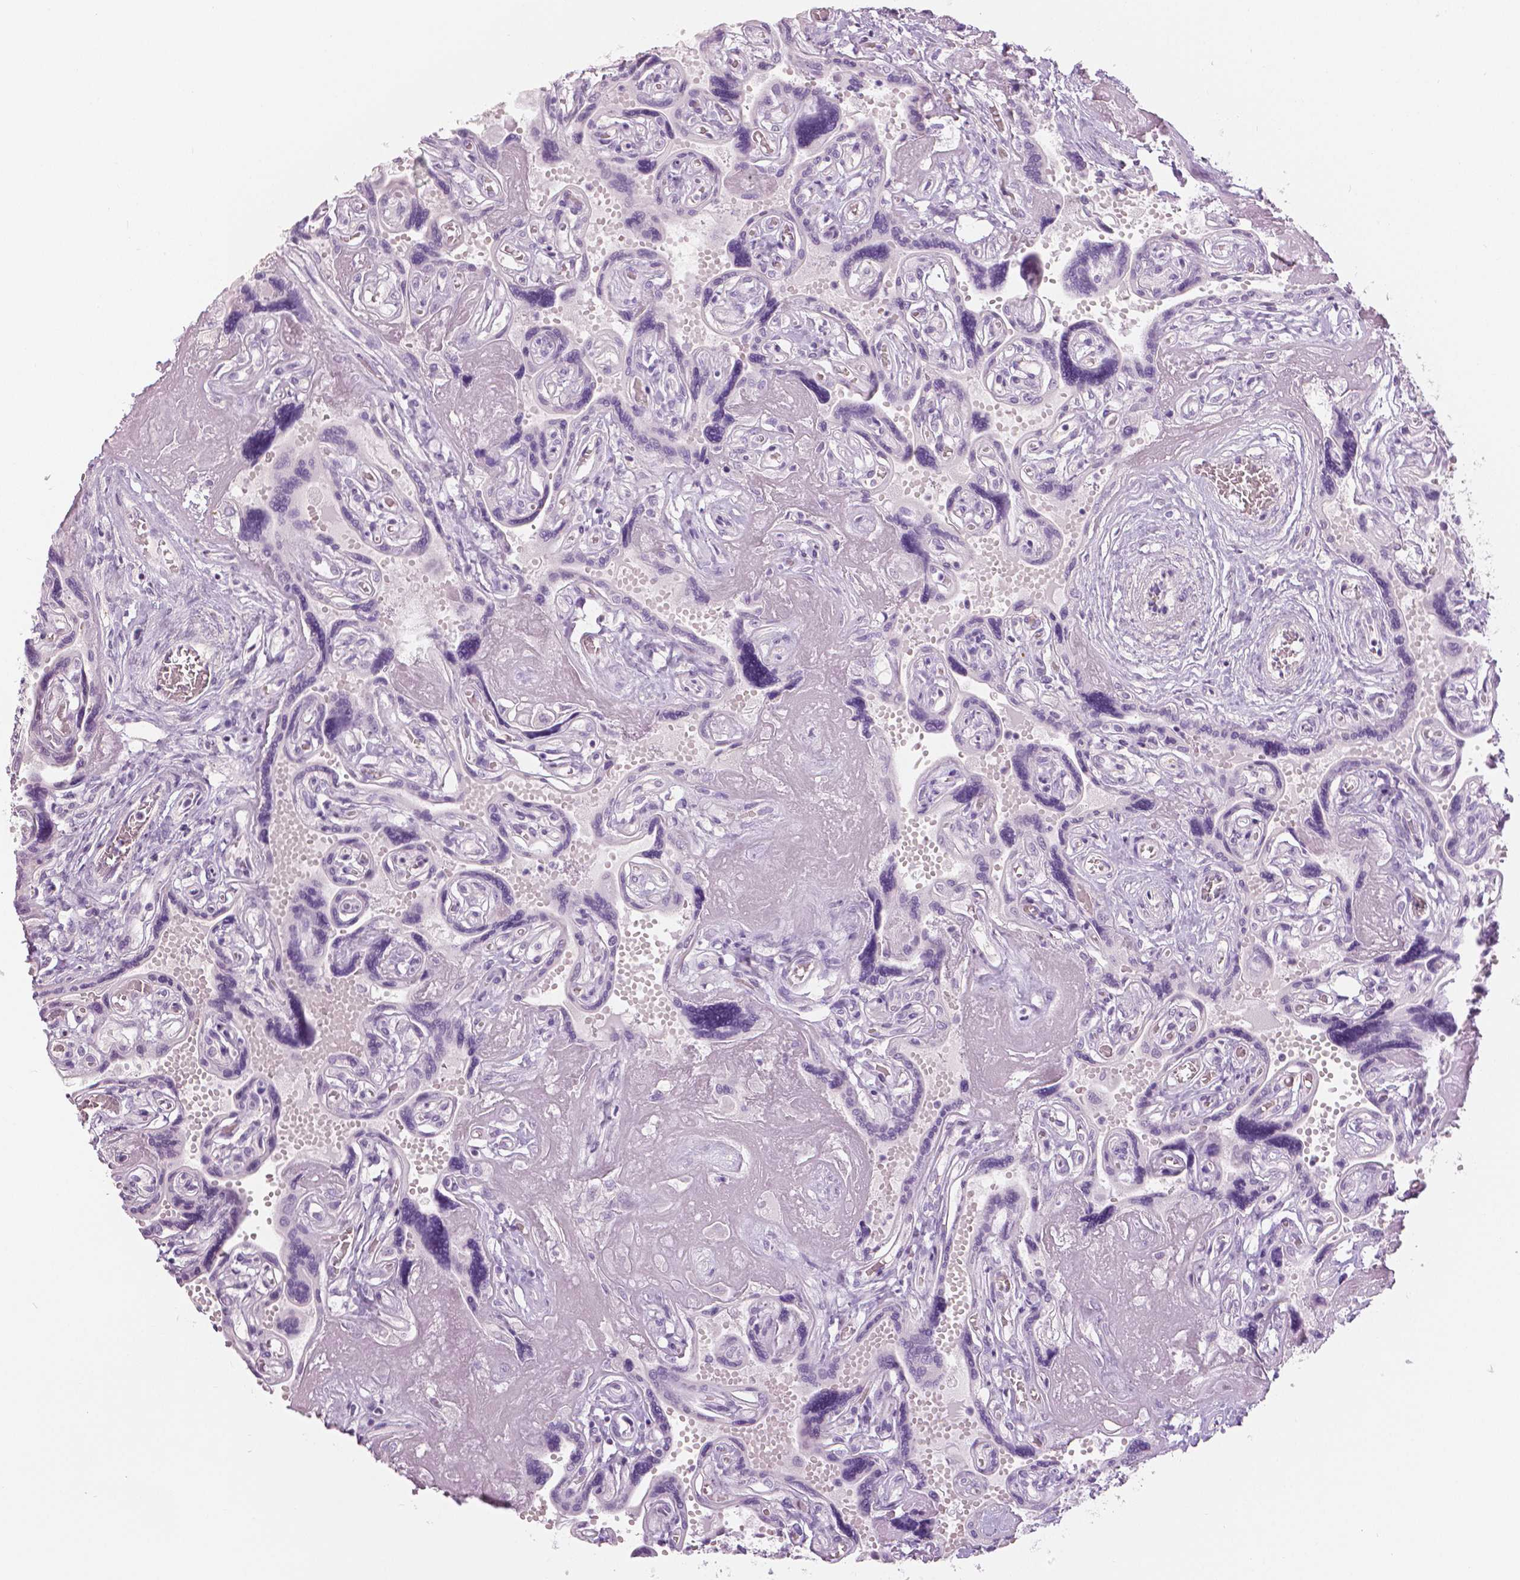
{"staining": {"intensity": "negative", "quantity": "none", "location": "none"}, "tissue": "placenta", "cell_type": "Decidual cells", "image_type": "normal", "snomed": [{"axis": "morphology", "description": "Normal tissue, NOS"}, {"axis": "topography", "description": "Placenta"}], "caption": "The histopathology image displays no significant staining in decidual cells of placenta.", "gene": "SLC24A1", "patient": {"sex": "female", "age": 32}}